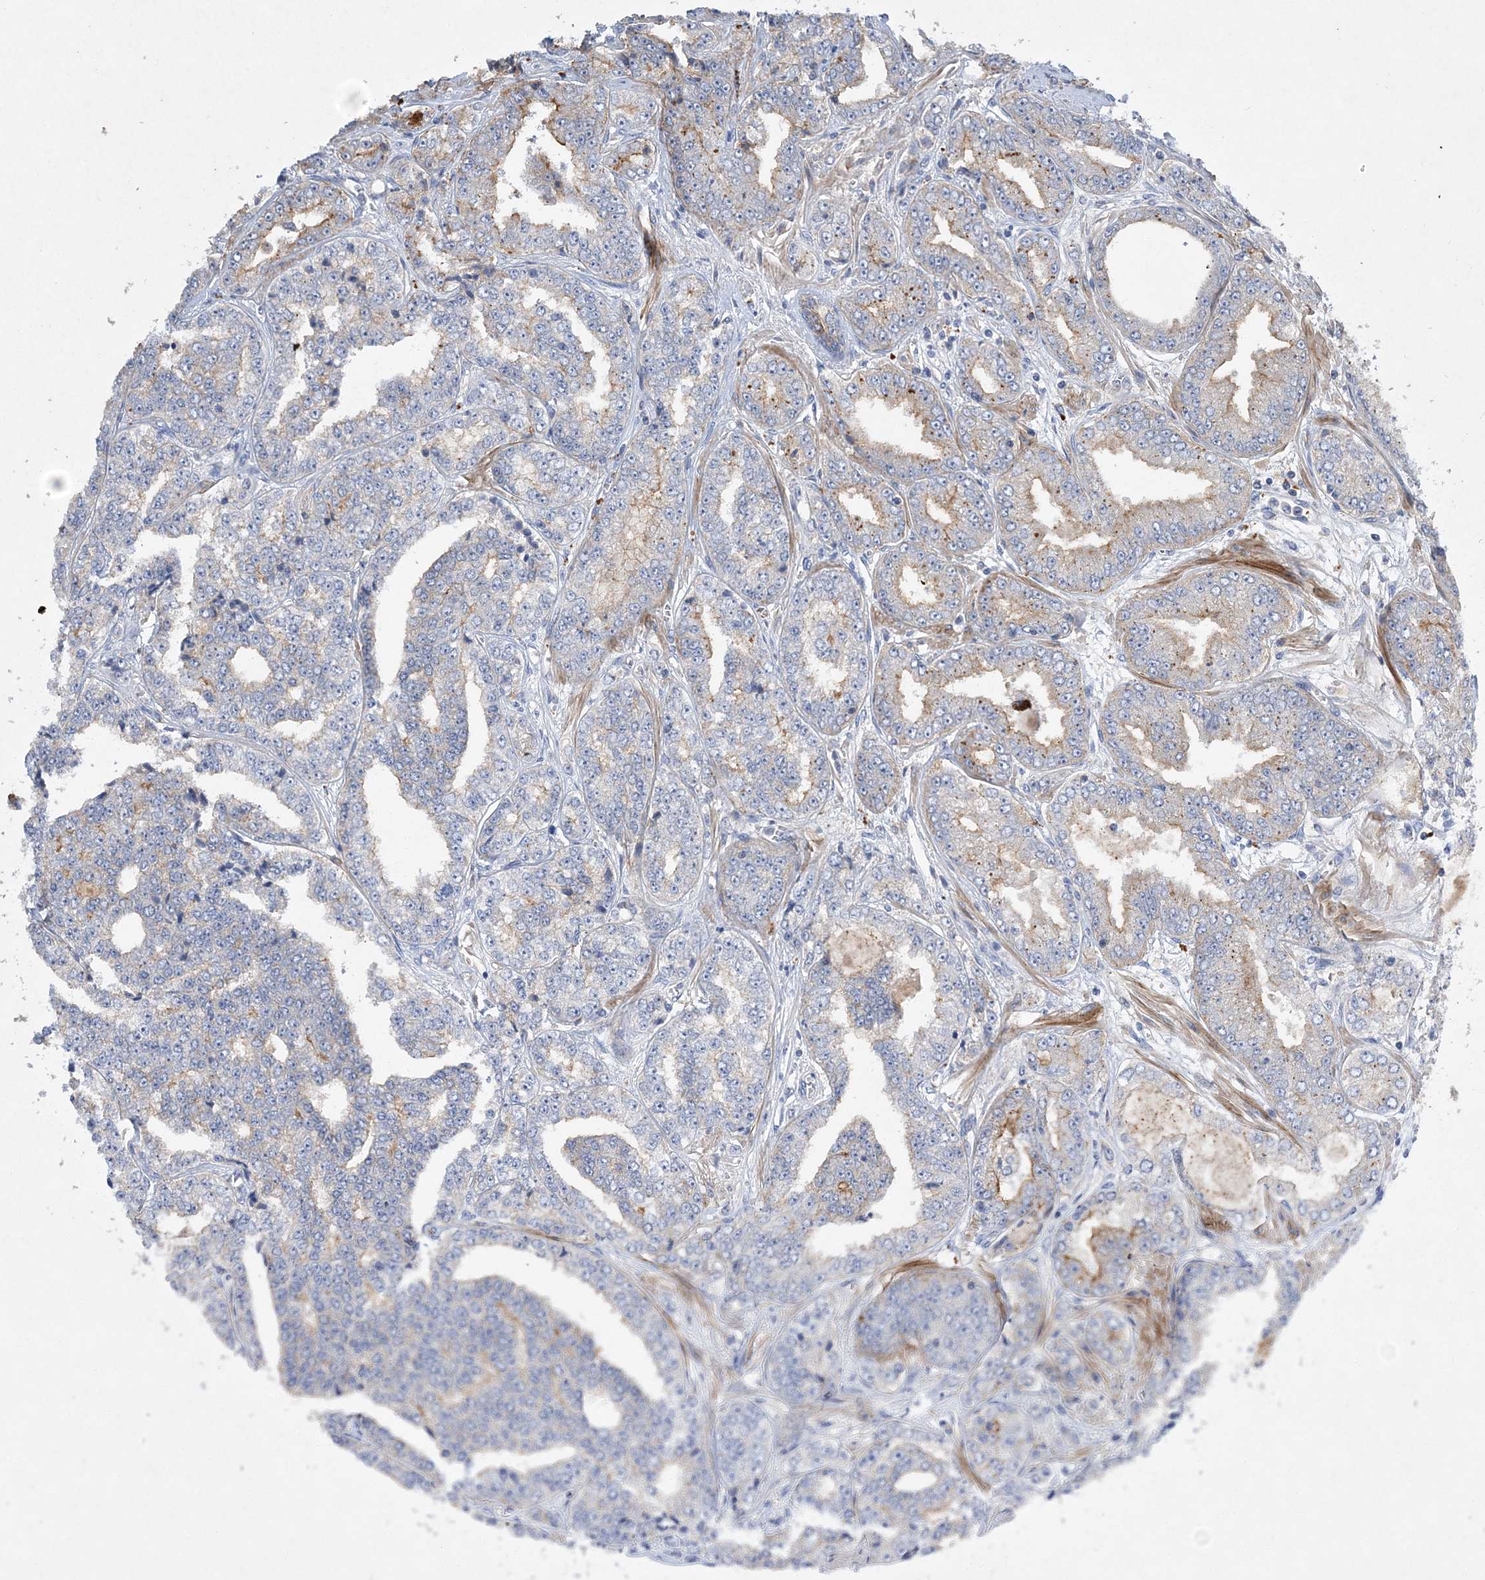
{"staining": {"intensity": "weak", "quantity": "25%-75%", "location": "cytoplasmic/membranous"}, "tissue": "prostate cancer", "cell_type": "Tumor cells", "image_type": "cancer", "snomed": [{"axis": "morphology", "description": "Adenocarcinoma, High grade"}, {"axis": "topography", "description": "Prostate"}], "caption": "A brown stain labels weak cytoplasmic/membranous expression of a protein in human prostate cancer (high-grade adenocarcinoma) tumor cells. The staining was performed using DAB to visualize the protein expression in brown, while the nuclei were stained in blue with hematoxylin (Magnification: 20x).", "gene": "ADCK2", "patient": {"sex": "male", "age": 71}}